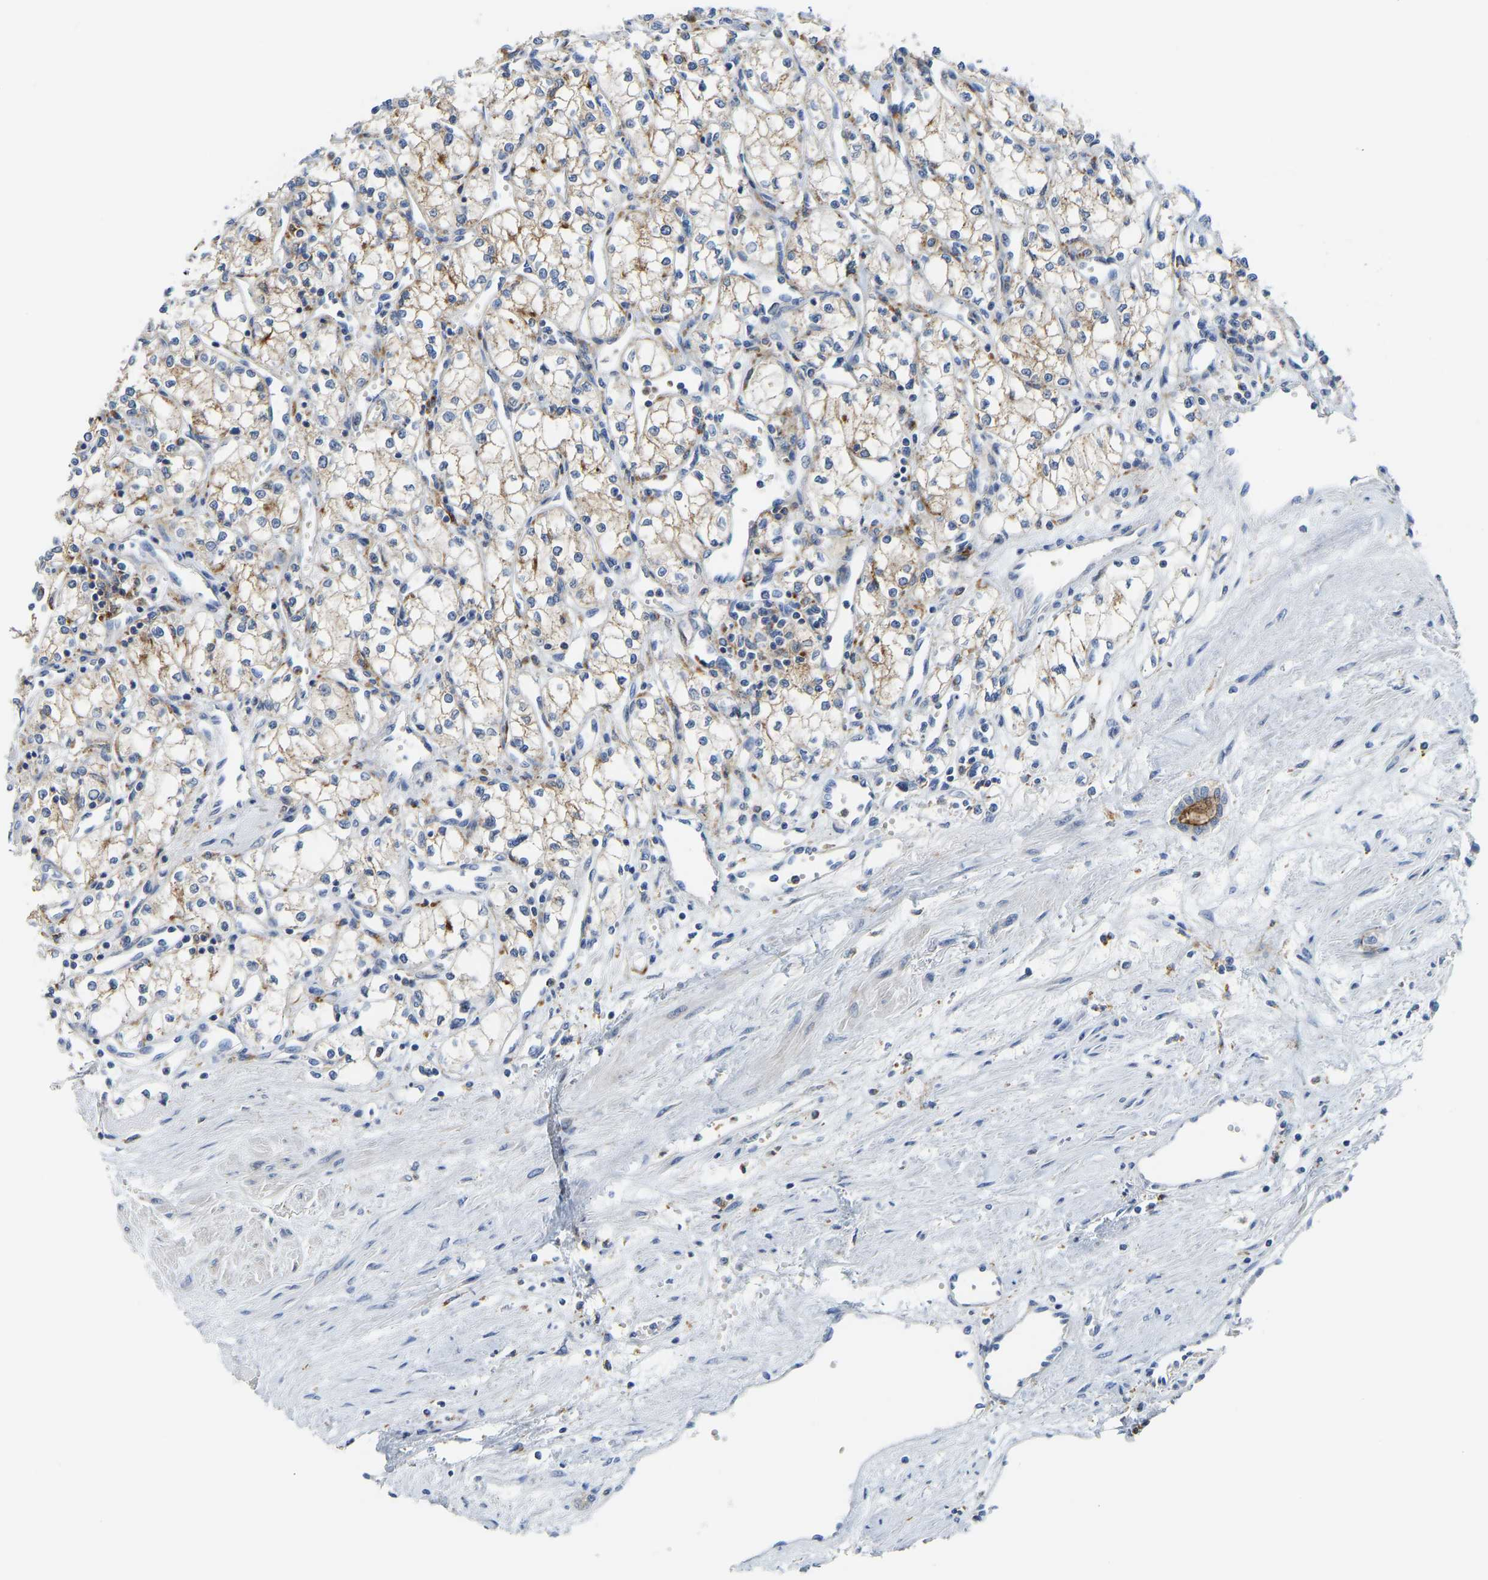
{"staining": {"intensity": "moderate", "quantity": "<25%", "location": "cytoplasmic/membranous"}, "tissue": "renal cancer", "cell_type": "Tumor cells", "image_type": "cancer", "snomed": [{"axis": "morphology", "description": "Adenocarcinoma, NOS"}, {"axis": "topography", "description": "Kidney"}], "caption": "Renal adenocarcinoma stained with immunohistochemistry exhibits moderate cytoplasmic/membranous positivity in about <25% of tumor cells.", "gene": "ATP6V1E1", "patient": {"sex": "male", "age": 59}}